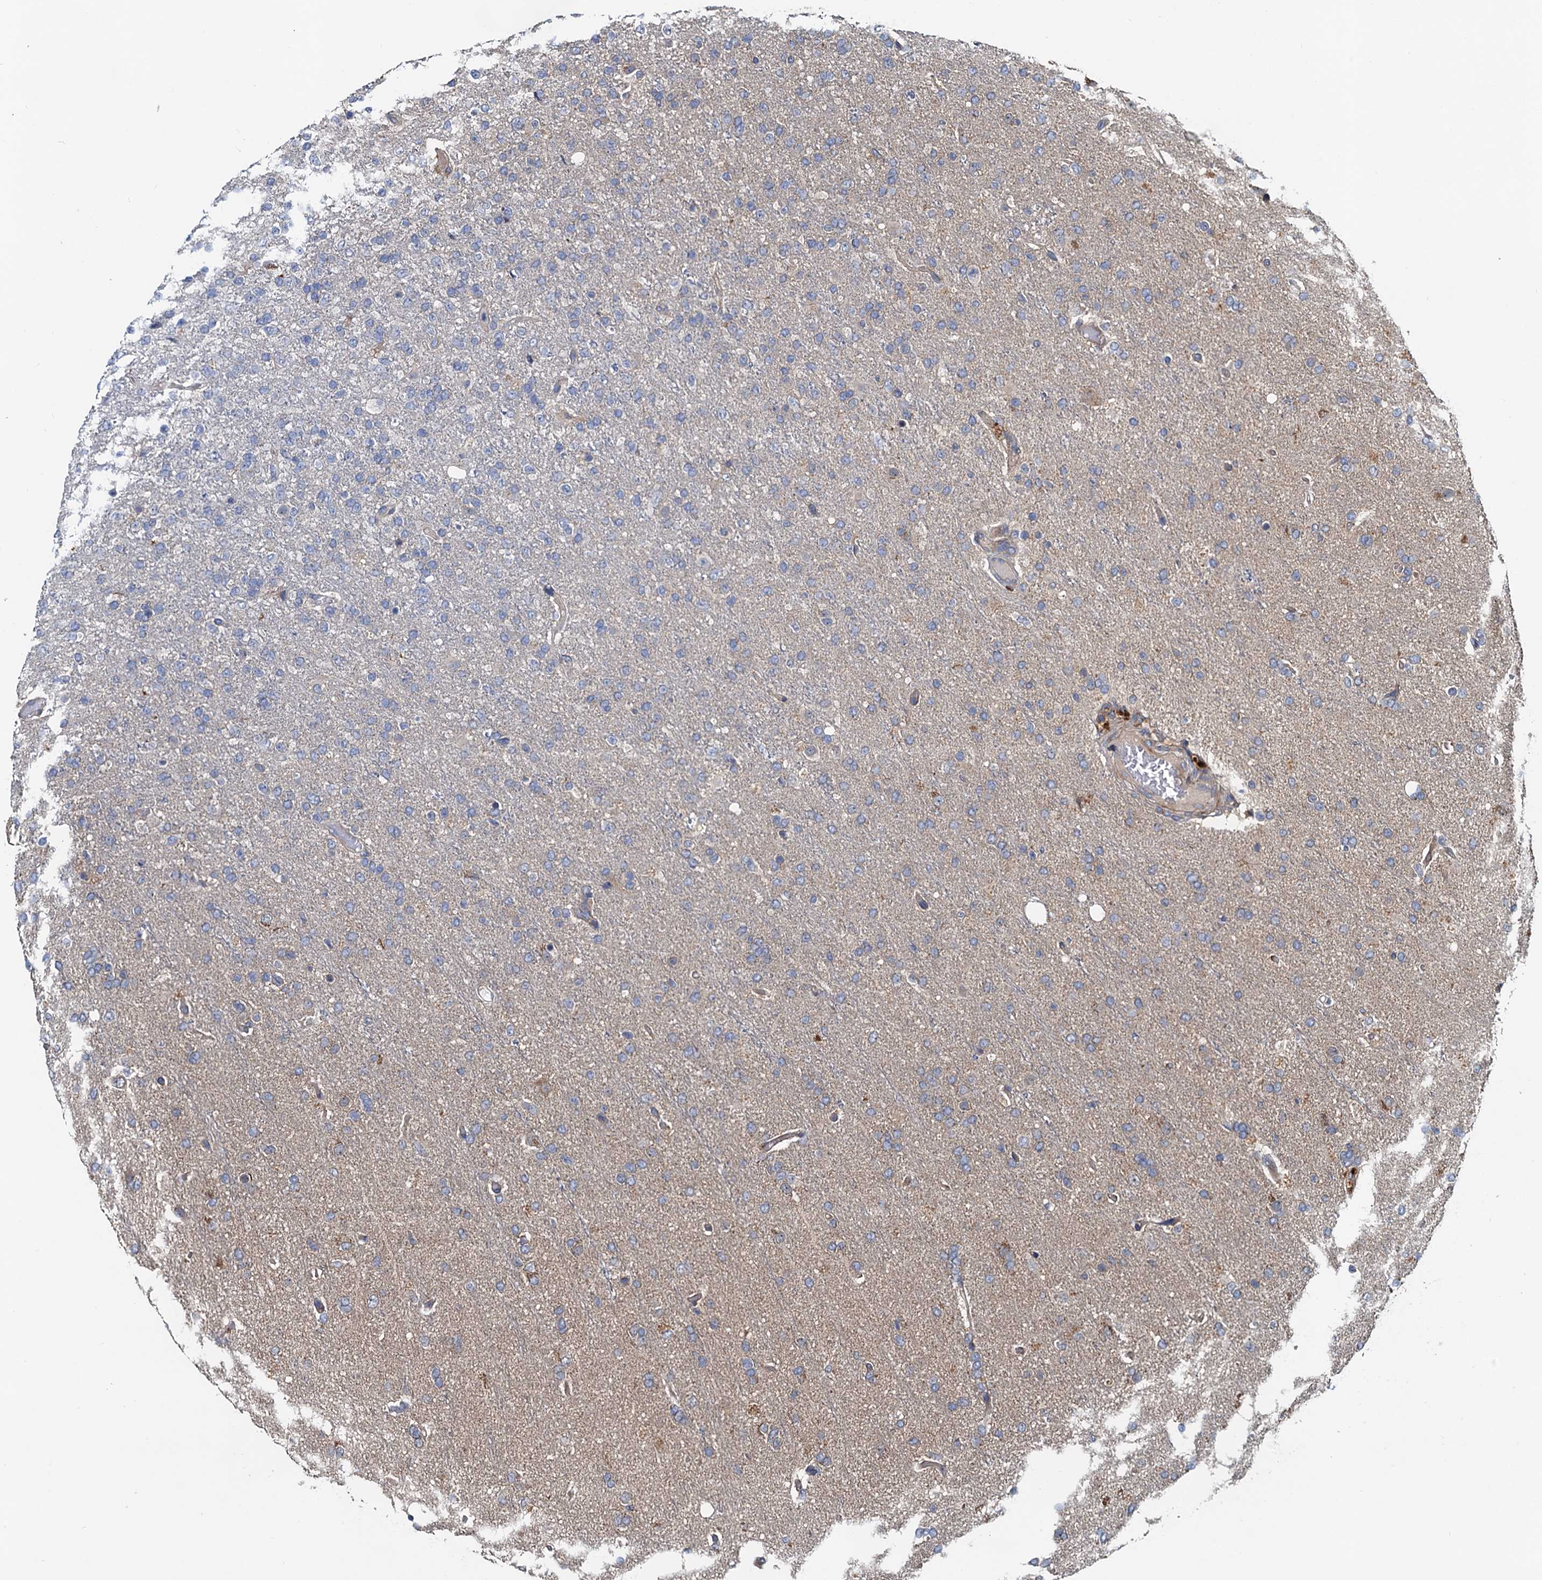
{"staining": {"intensity": "negative", "quantity": "none", "location": "none"}, "tissue": "glioma", "cell_type": "Tumor cells", "image_type": "cancer", "snomed": [{"axis": "morphology", "description": "Glioma, malignant, High grade"}, {"axis": "topography", "description": "Brain"}], "caption": "Immunohistochemical staining of human high-grade glioma (malignant) exhibits no significant positivity in tumor cells.", "gene": "EFL1", "patient": {"sex": "female", "age": 74}}